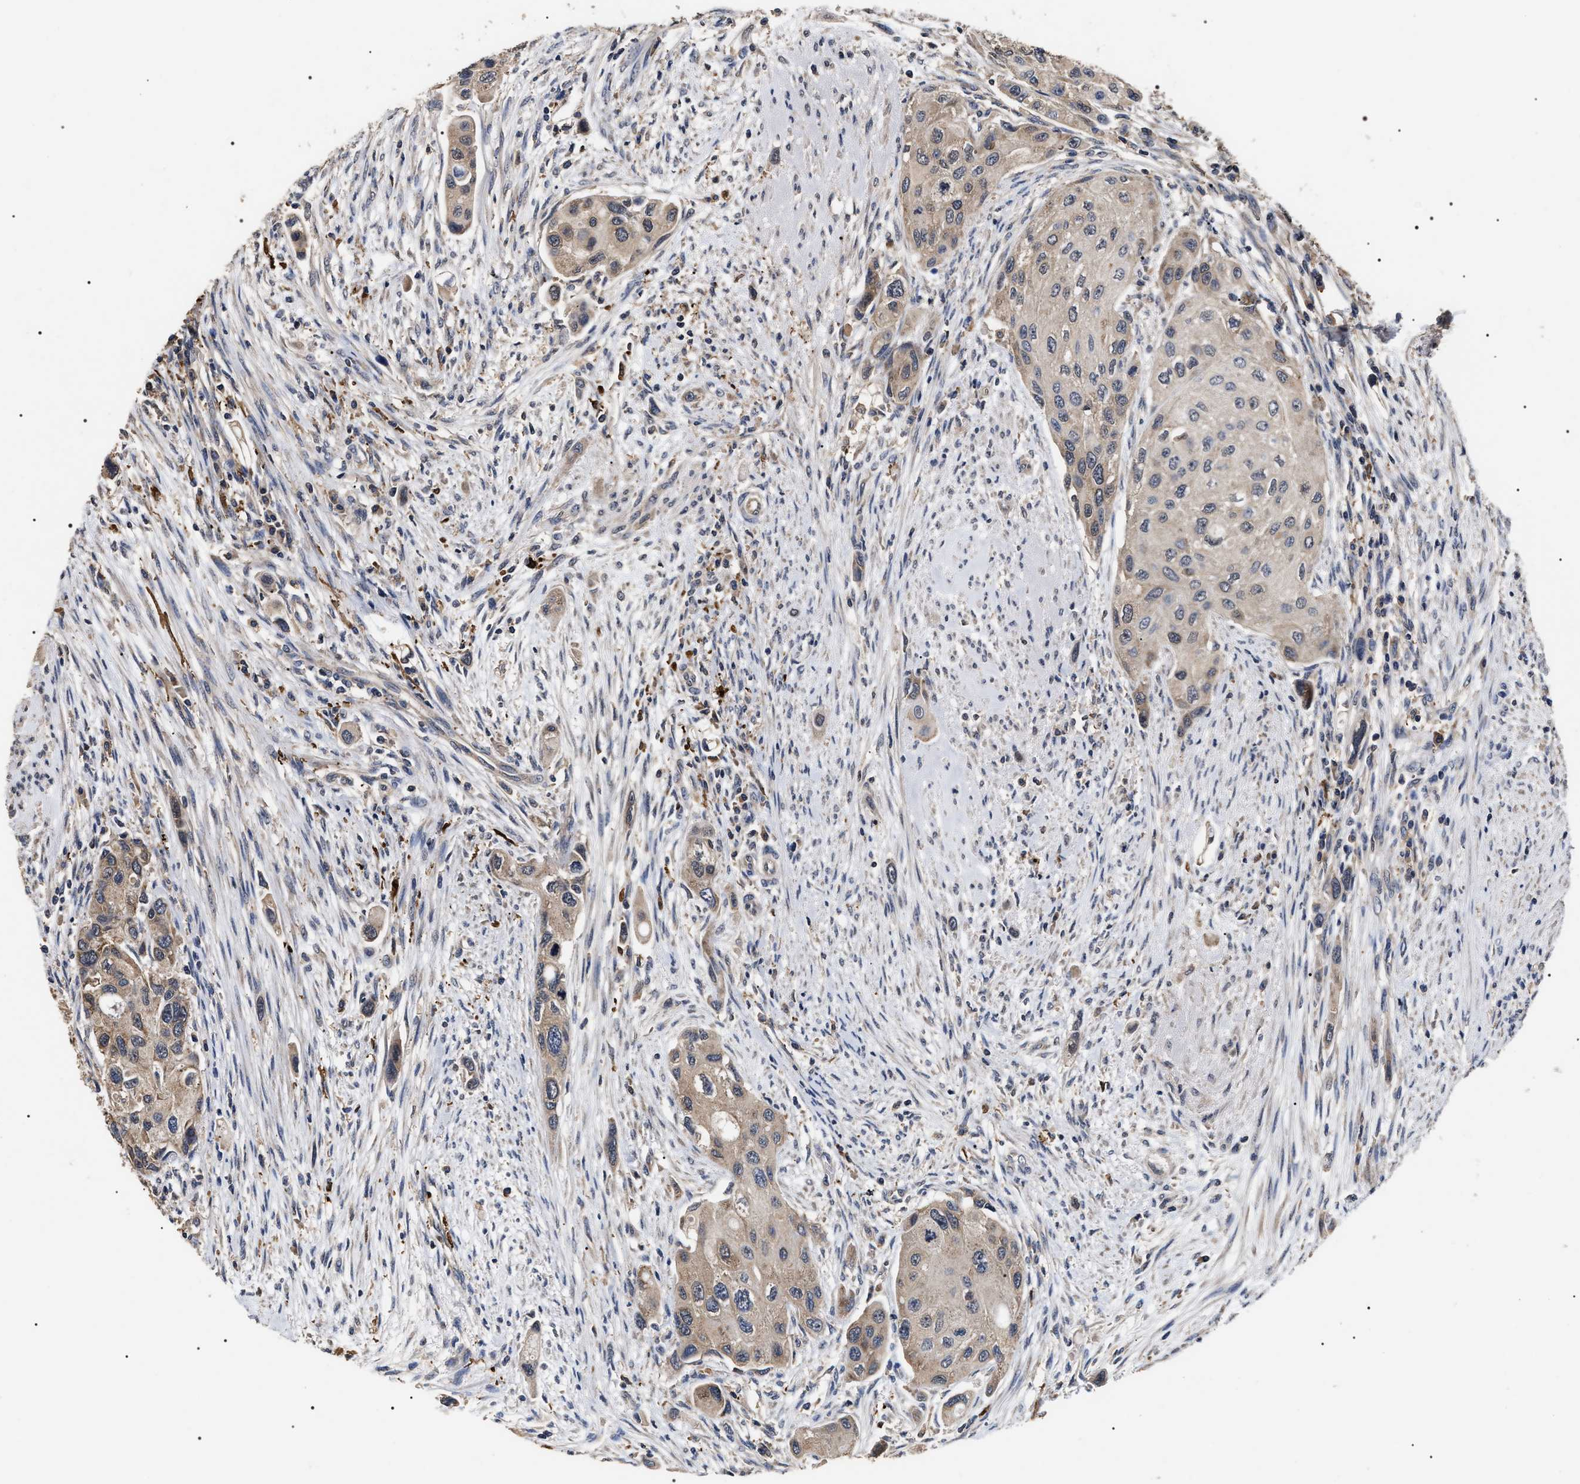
{"staining": {"intensity": "weak", "quantity": "25%-75%", "location": "cytoplasmic/membranous"}, "tissue": "urothelial cancer", "cell_type": "Tumor cells", "image_type": "cancer", "snomed": [{"axis": "morphology", "description": "Urothelial carcinoma, High grade"}, {"axis": "topography", "description": "Urinary bladder"}], "caption": "Immunohistochemical staining of human urothelial cancer demonstrates weak cytoplasmic/membranous protein positivity in approximately 25%-75% of tumor cells.", "gene": "UPF3A", "patient": {"sex": "female", "age": 56}}